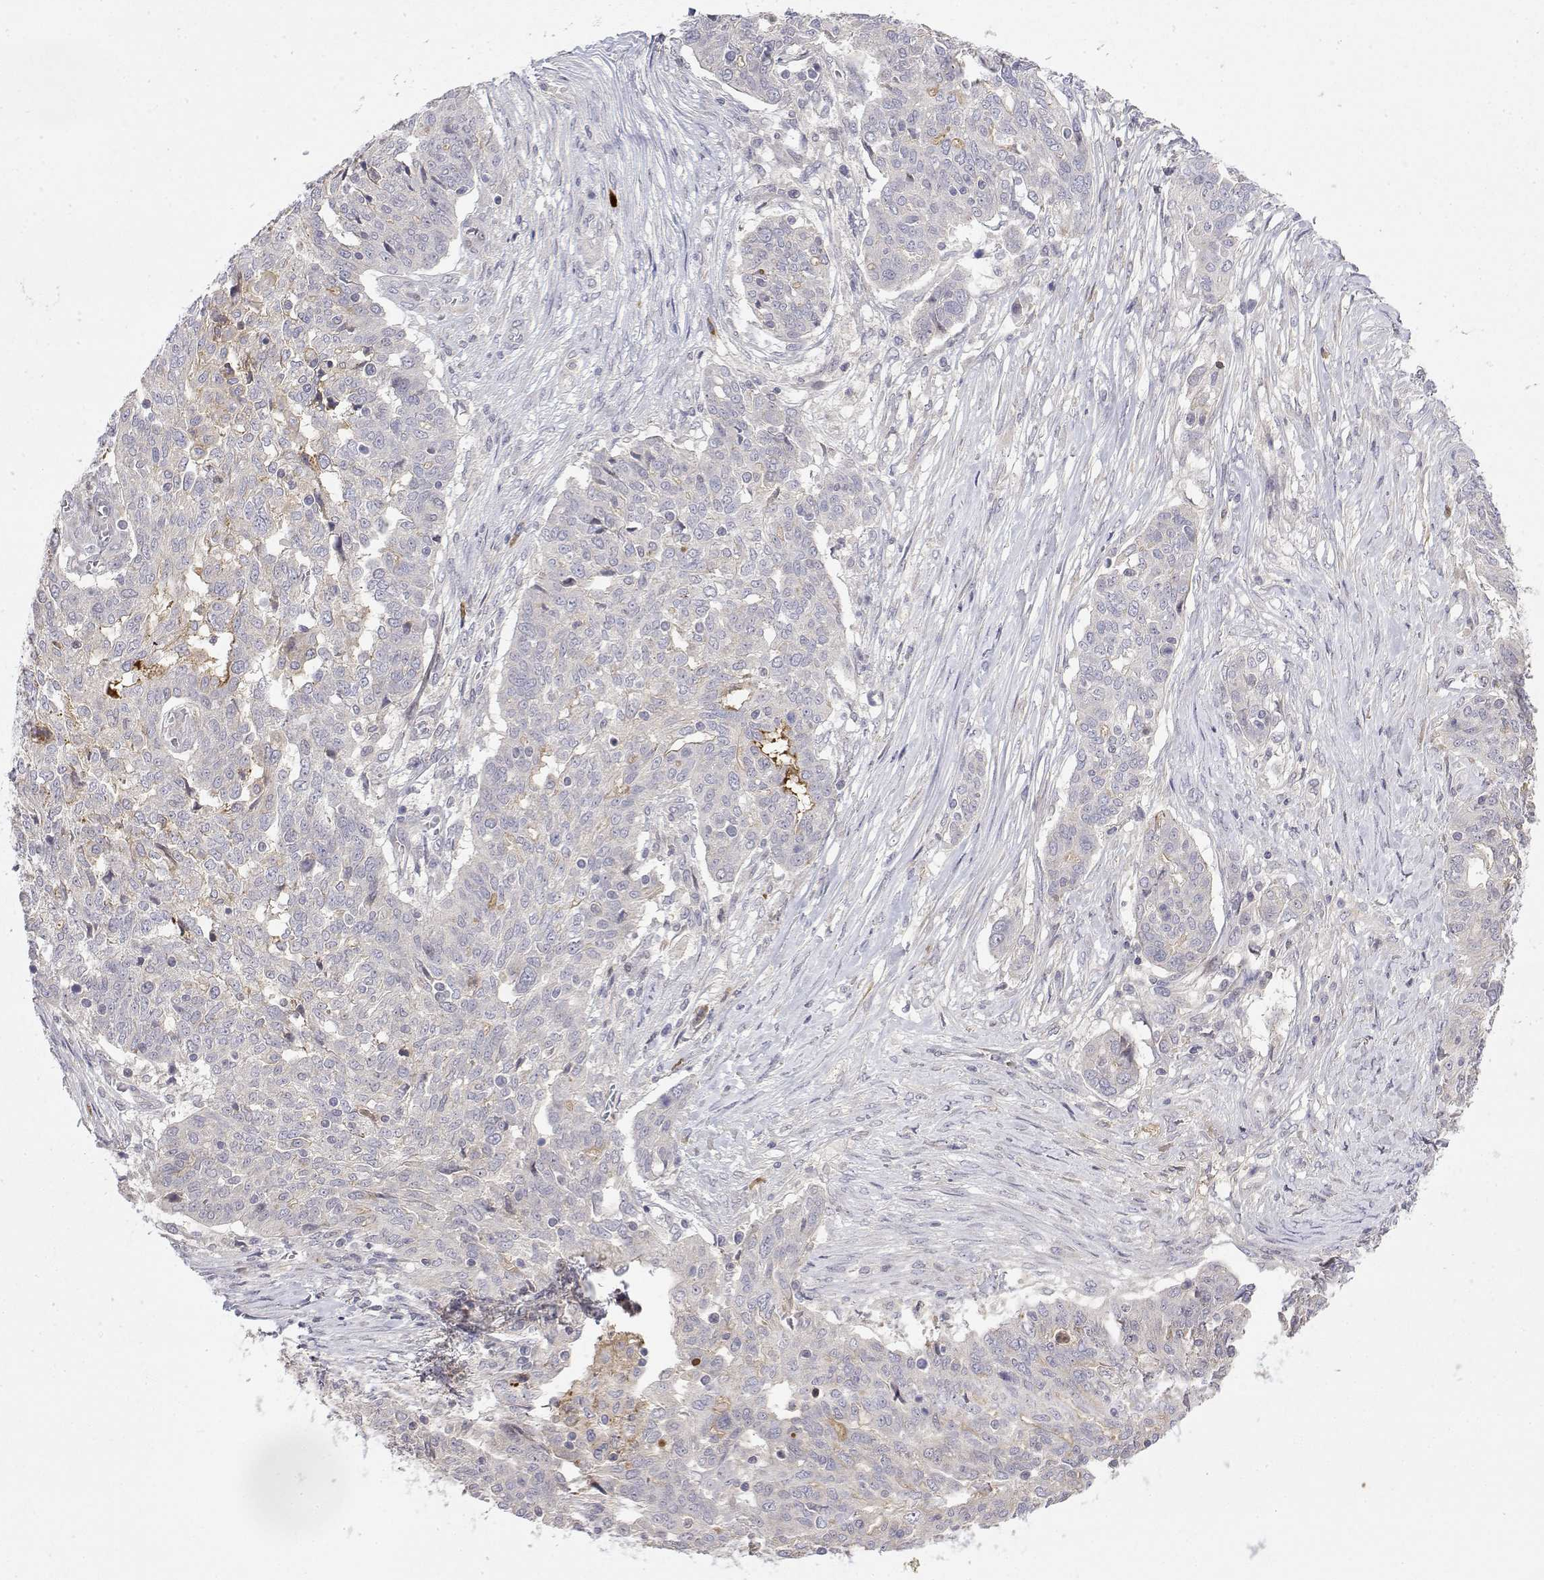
{"staining": {"intensity": "negative", "quantity": "none", "location": "none"}, "tissue": "ovarian cancer", "cell_type": "Tumor cells", "image_type": "cancer", "snomed": [{"axis": "morphology", "description": "Cystadenocarcinoma, serous, NOS"}, {"axis": "topography", "description": "Ovary"}], "caption": "IHC photomicrograph of neoplastic tissue: ovarian serous cystadenocarcinoma stained with DAB (3,3'-diaminobenzidine) displays no significant protein positivity in tumor cells.", "gene": "IGFBP4", "patient": {"sex": "female", "age": 67}}